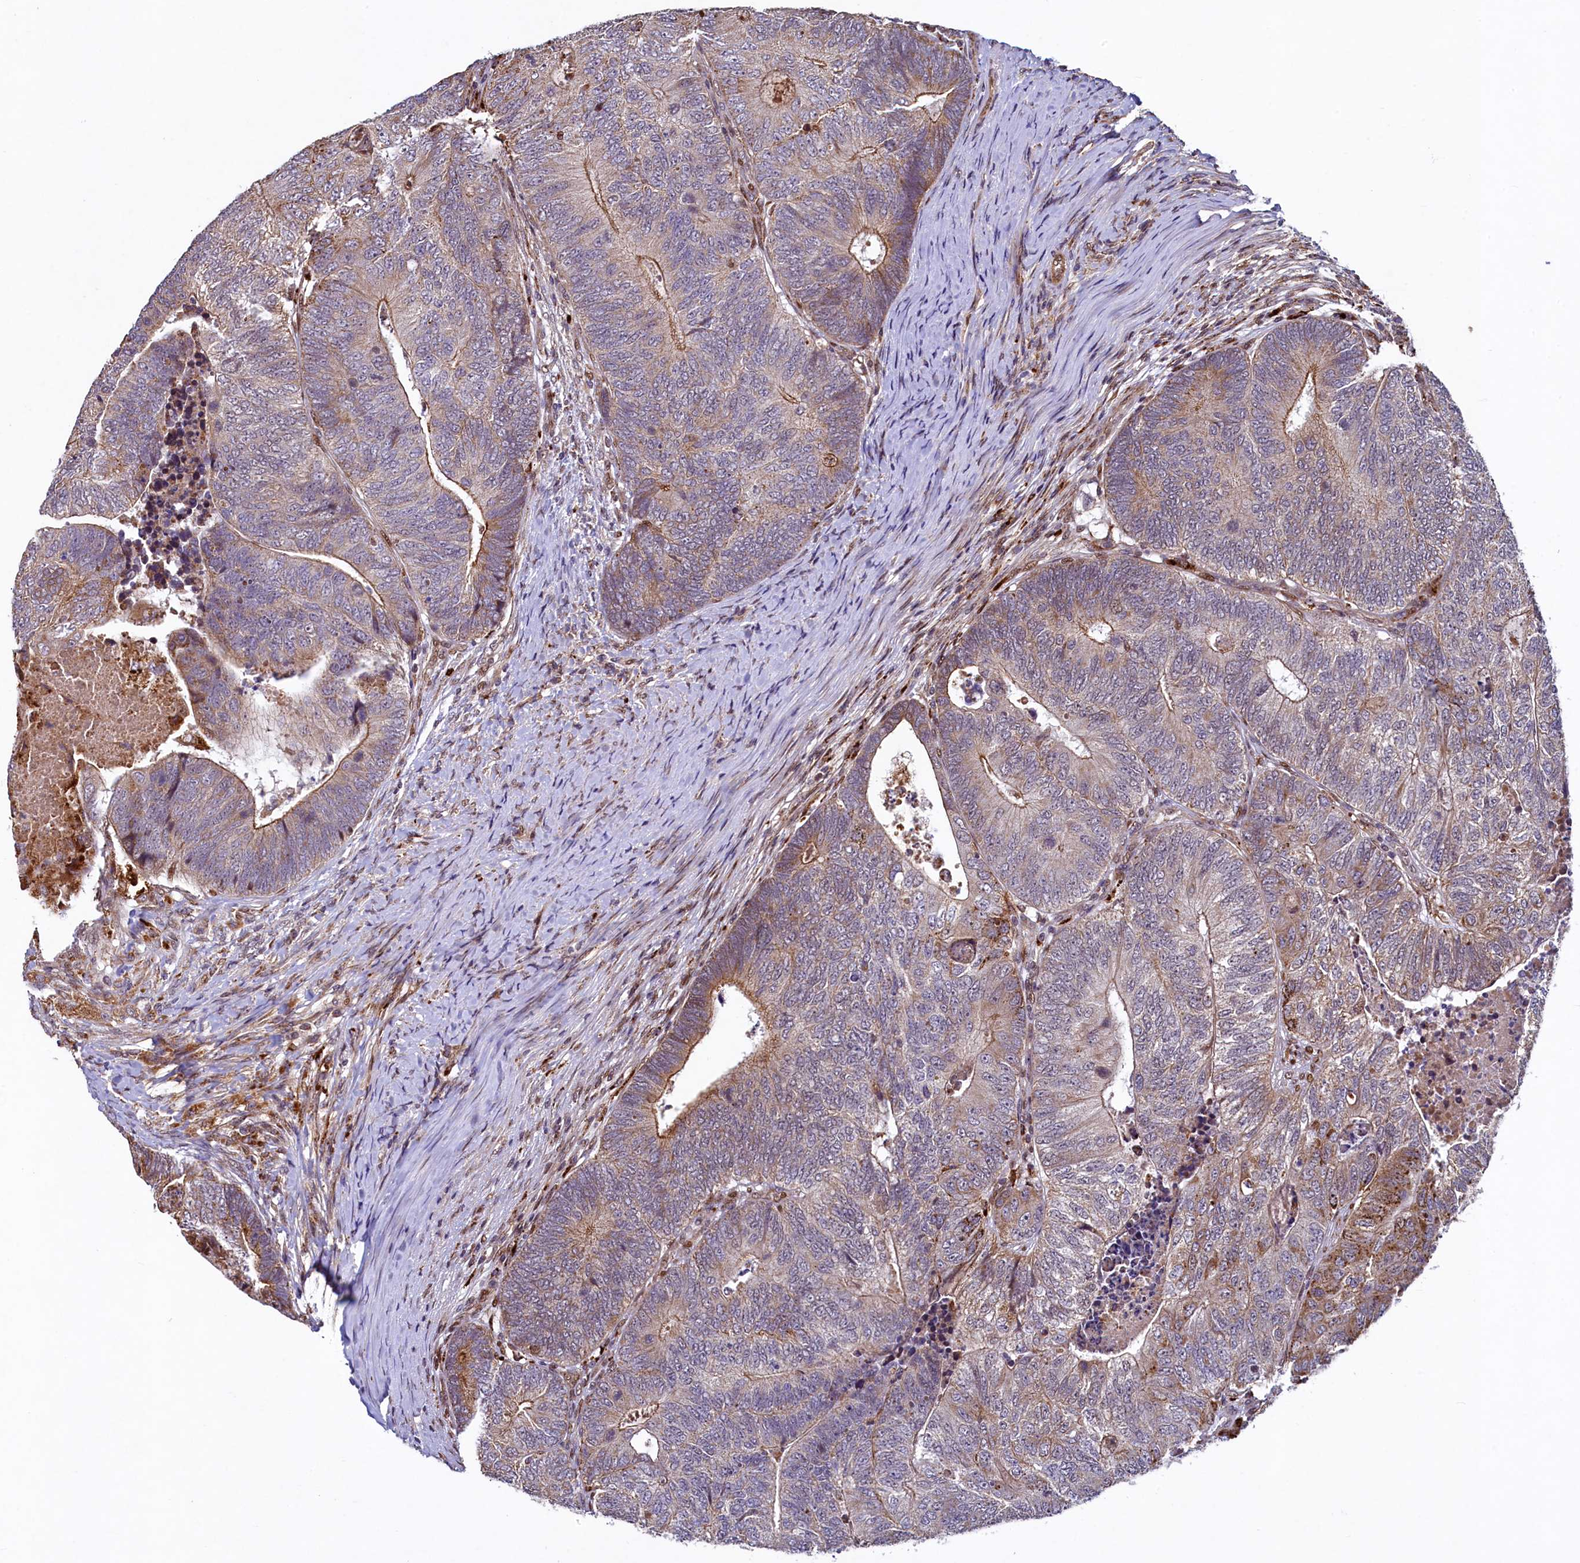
{"staining": {"intensity": "moderate", "quantity": "25%-75%", "location": "cytoplasmic/membranous"}, "tissue": "colorectal cancer", "cell_type": "Tumor cells", "image_type": "cancer", "snomed": [{"axis": "morphology", "description": "Adenocarcinoma, NOS"}, {"axis": "topography", "description": "Colon"}], "caption": "This photomicrograph shows immunohistochemistry staining of colorectal adenocarcinoma, with medium moderate cytoplasmic/membranous staining in approximately 25%-75% of tumor cells.", "gene": "ZNF577", "patient": {"sex": "female", "age": 67}}